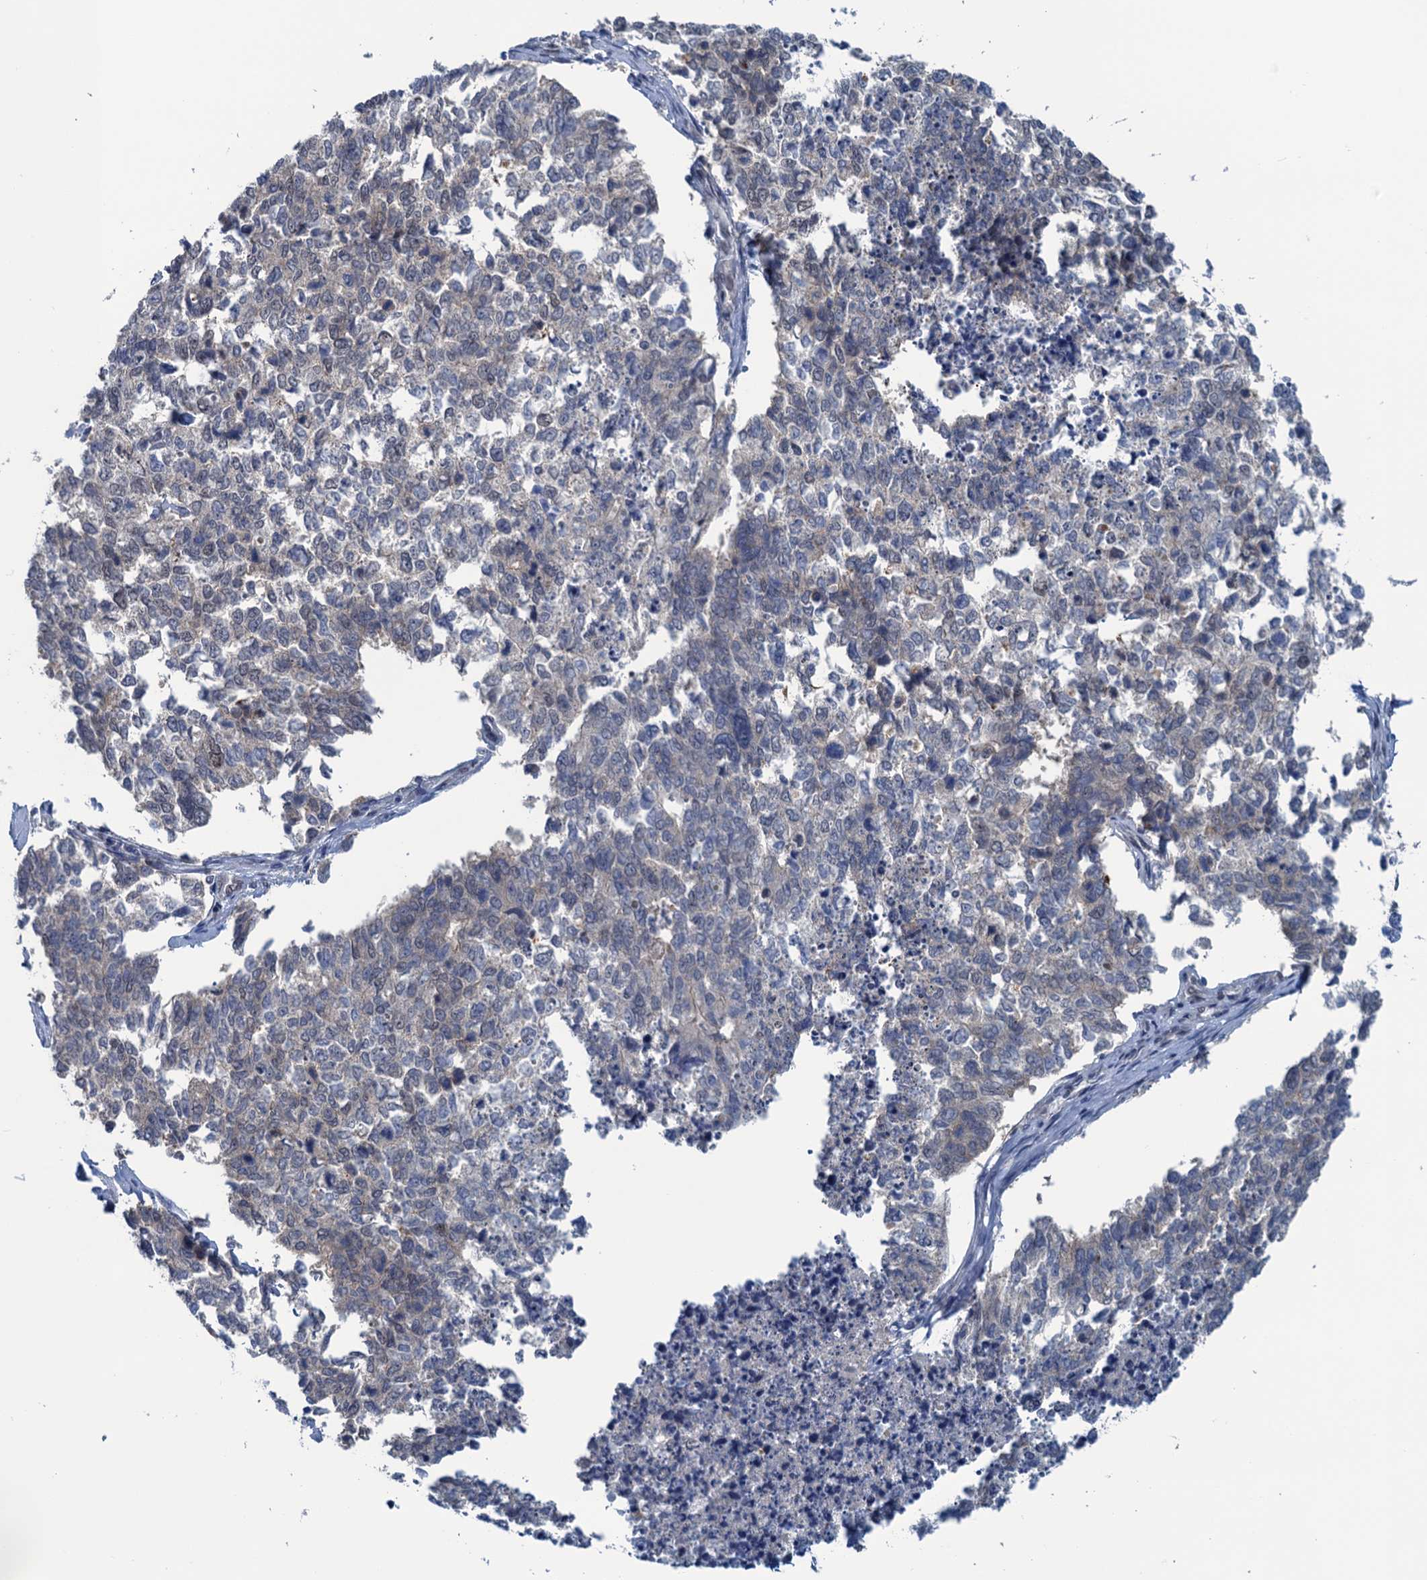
{"staining": {"intensity": "weak", "quantity": "<25%", "location": "nuclear"}, "tissue": "cervical cancer", "cell_type": "Tumor cells", "image_type": "cancer", "snomed": [{"axis": "morphology", "description": "Squamous cell carcinoma, NOS"}, {"axis": "topography", "description": "Cervix"}], "caption": "Micrograph shows no significant protein positivity in tumor cells of squamous cell carcinoma (cervical).", "gene": "SAE1", "patient": {"sex": "female", "age": 63}}